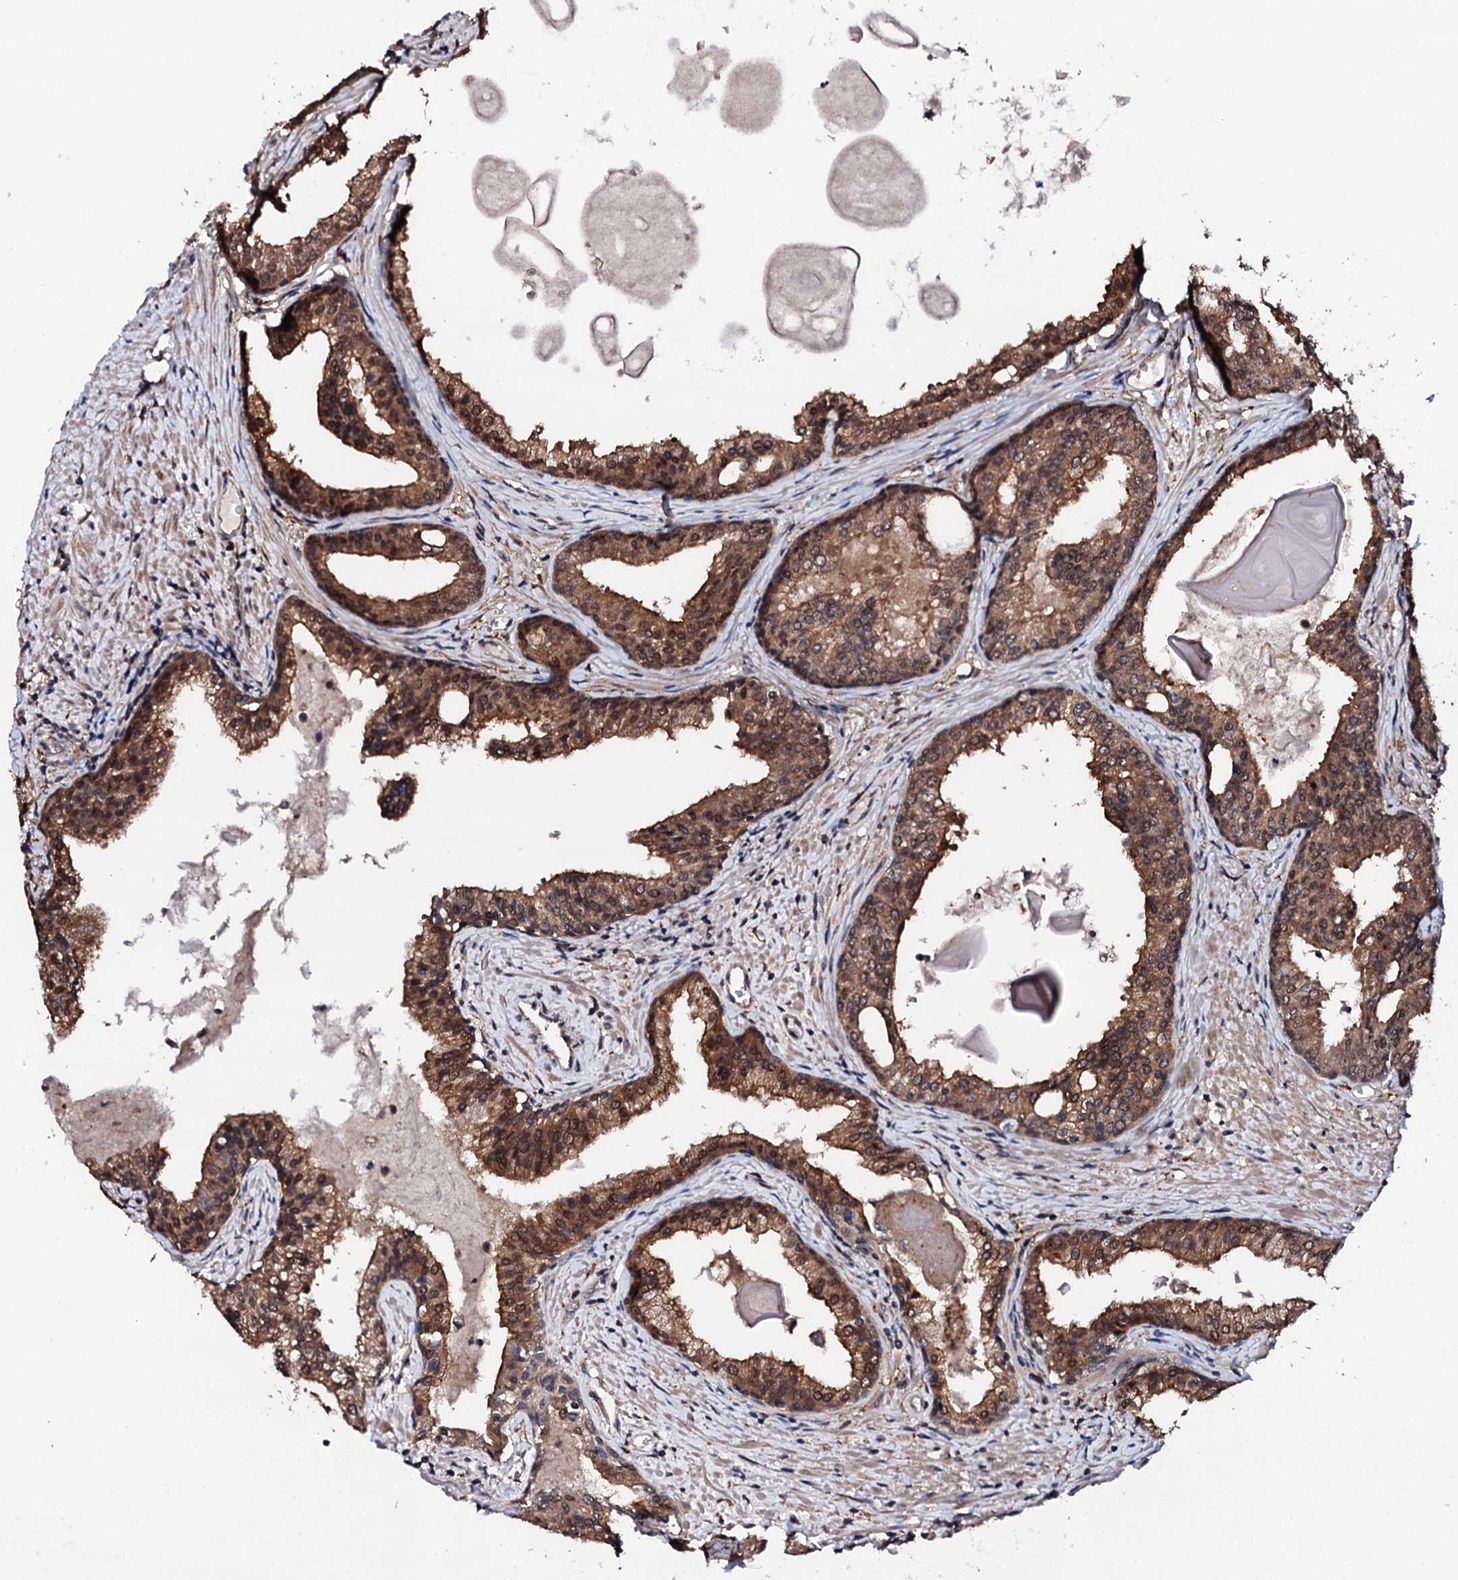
{"staining": {"intensity": "moderate", "quantity": ">75%", "location": "cytoplasmic/membranous"}, "tissue": "prostate cancer", "cell_type": "Tumor cells", "image_type": "cancer", "snomed": [{"axis": "morphology", "description": "Adenocarcinoma, High grade"}, {"axis": "topography", "description": "Prostate"}], "caption": "High-grade adenocarcinoma (prostate) tissue shows moderate cytoplasmic/membranous positivity in about >75% of tumor cells, visualized by immunohistochemistry.", "gene": "EDC3", "patient": {"sex": "male", "age": 68}}